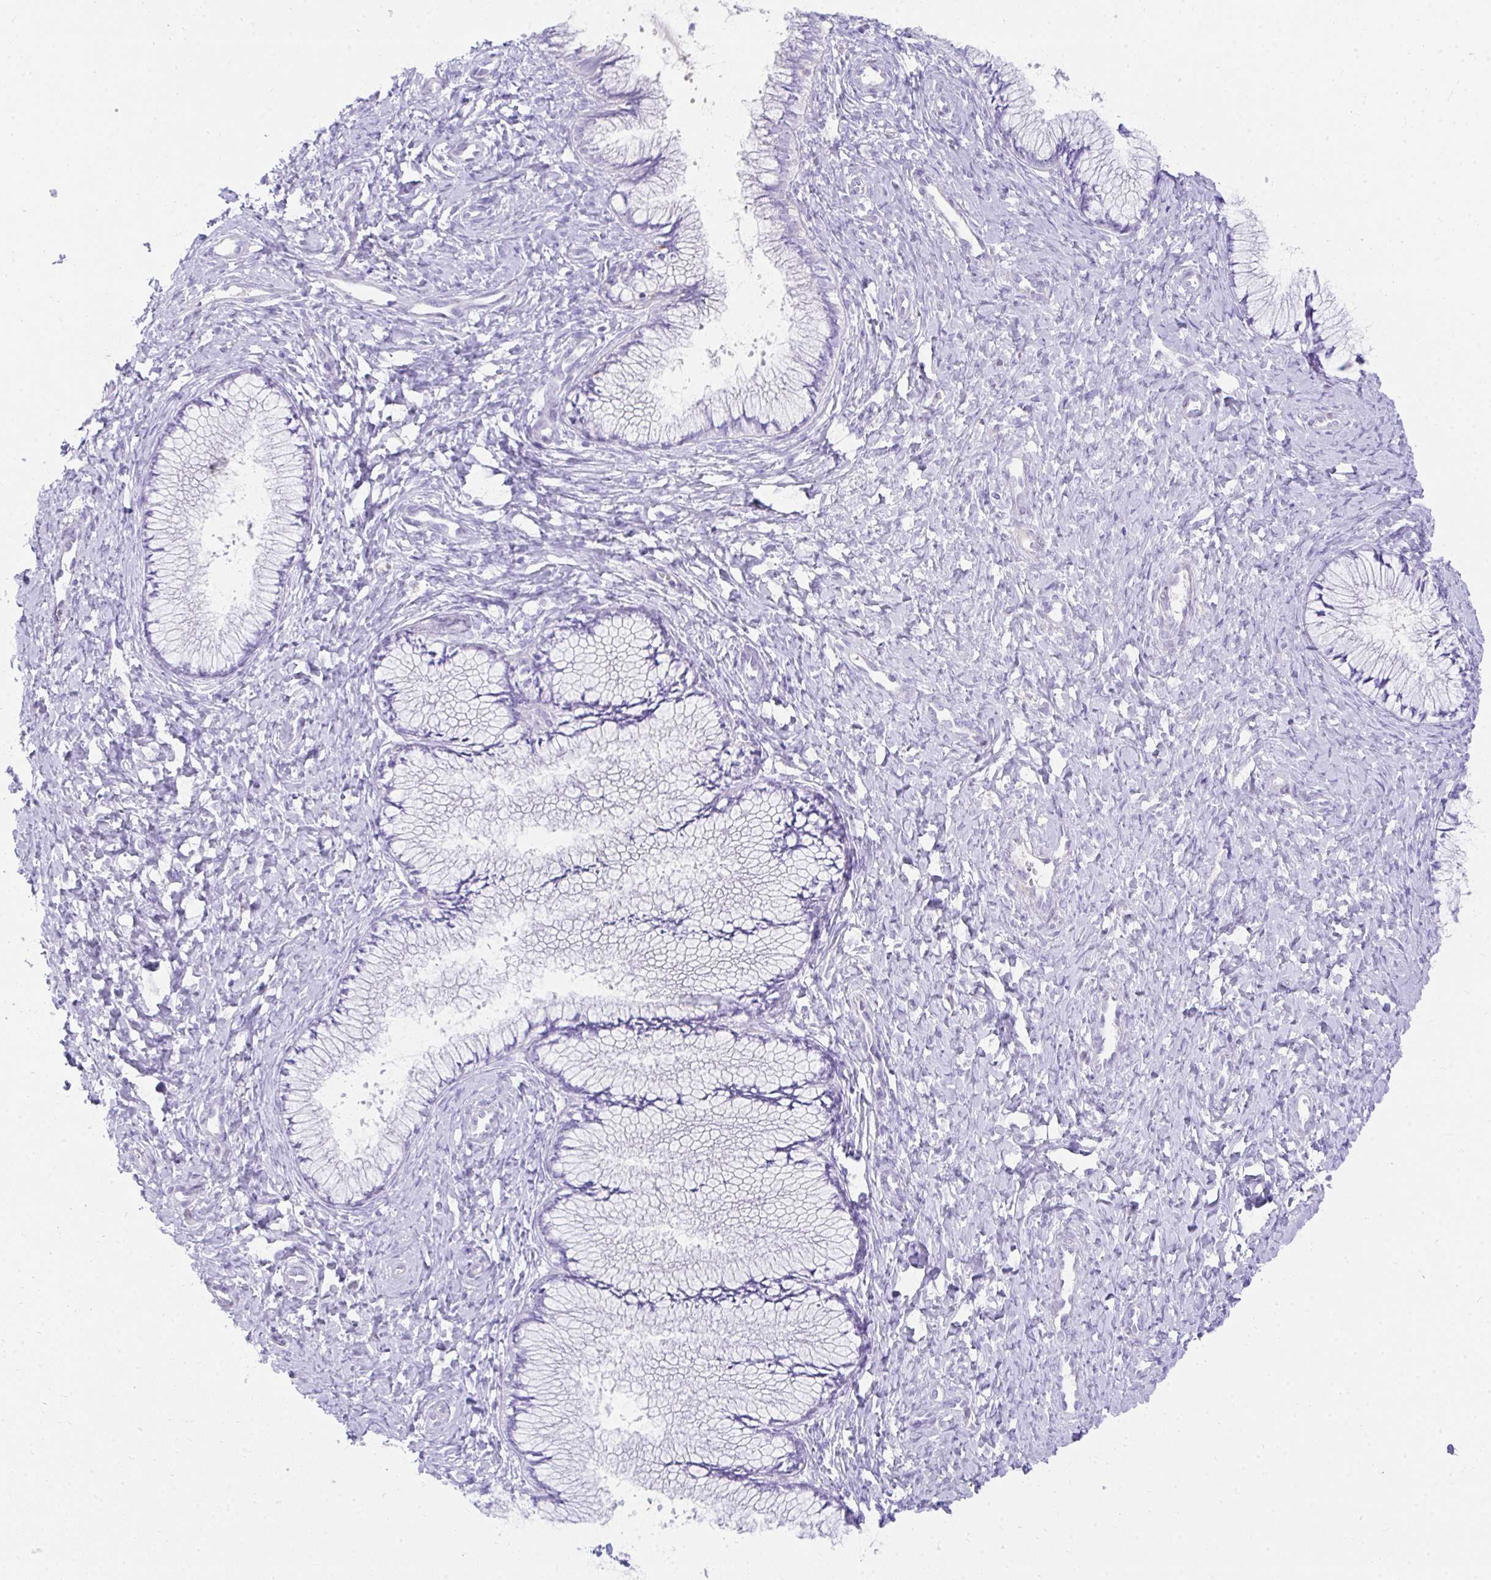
{"staining": {"intensity": "negative", "quantity": "none", "location": "none"}, "tissue": "cervix", "cell_type": "Glandular cells", "image_type": "normal", "snomed": [{"axis": "morphology", "description": "Normal tissue, NOS"}, {"axis": "topography", "description": "Cervix"}], "caption": "This is an IHC micrograph of benign cervix. There is no positivity in glandular cells.", "gene": "TNNT1", "patient": {"sex": "female", "age": 37}}